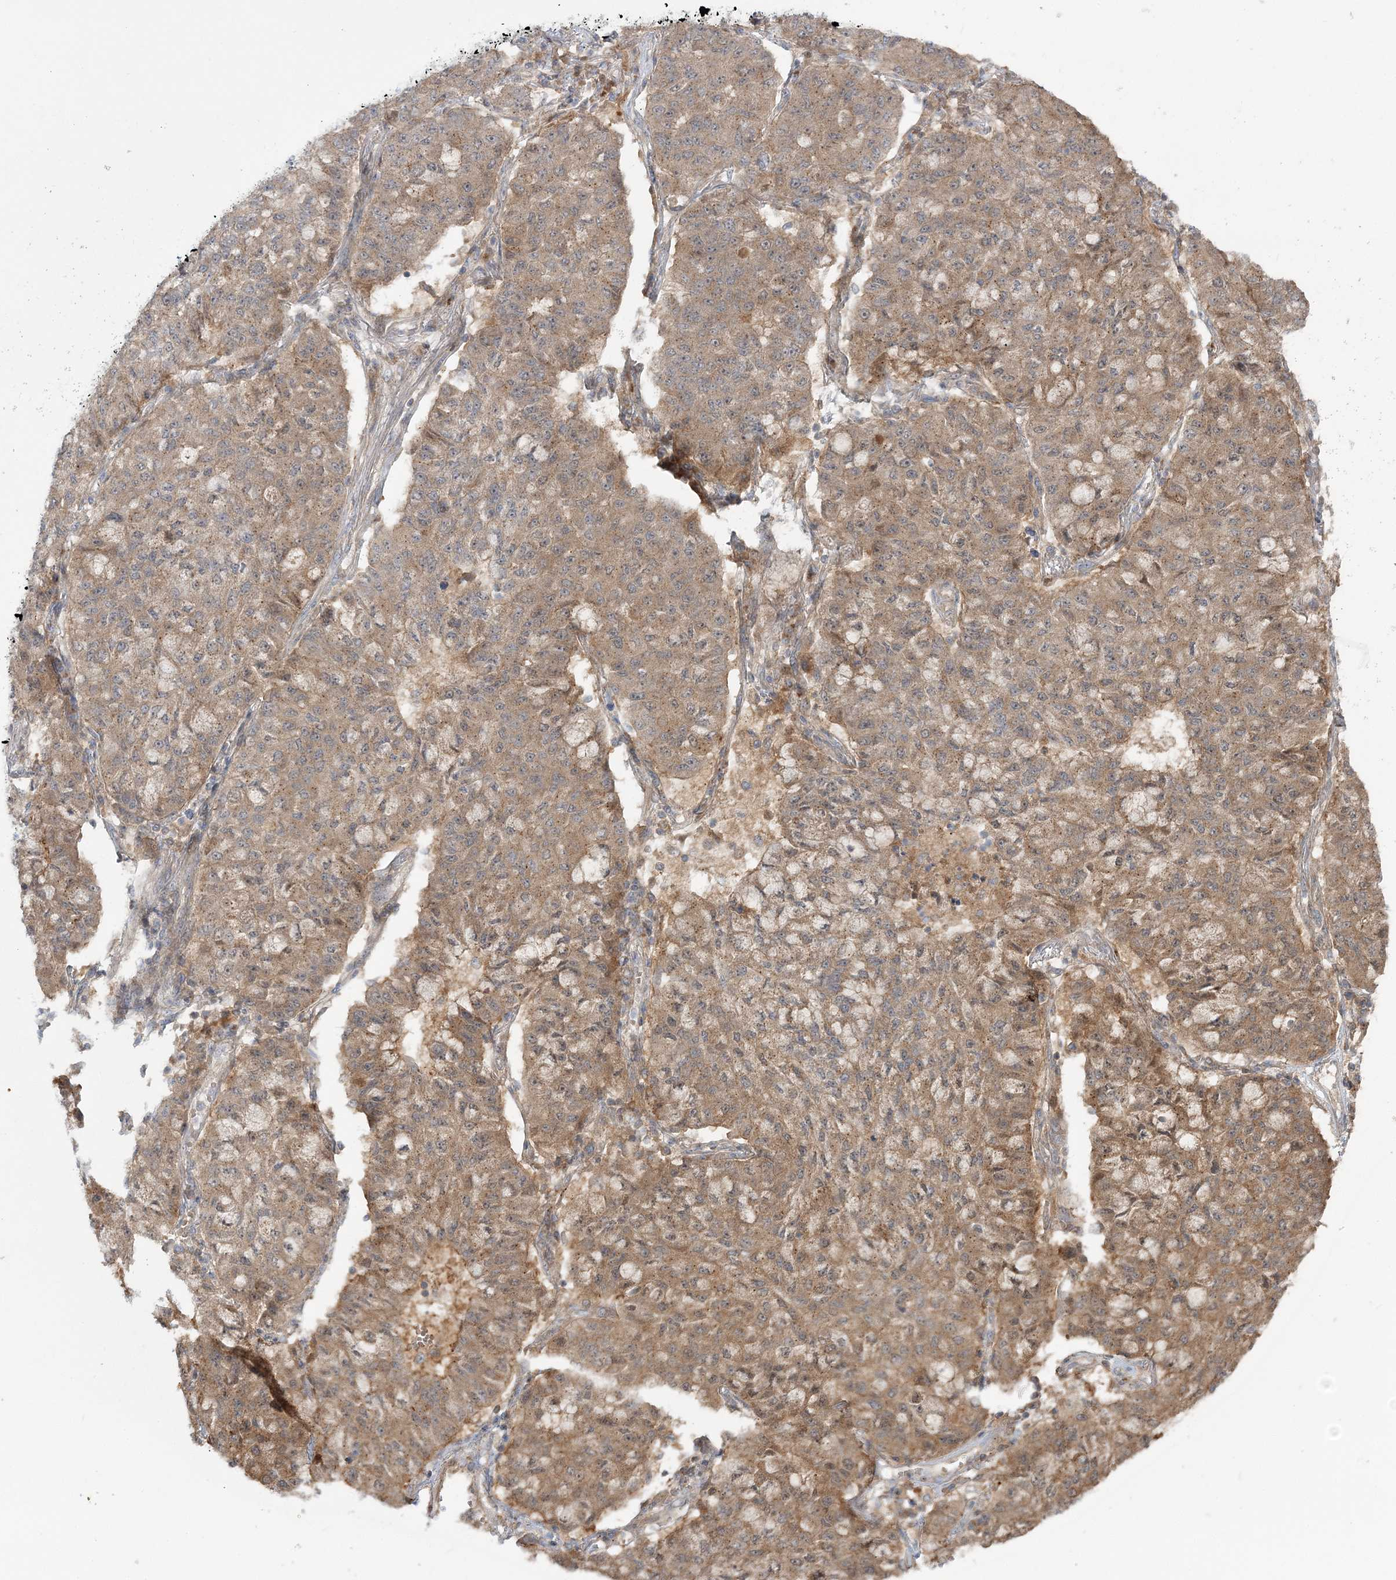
{"staining": {"intensity": "moderate", "quantity": ">75%", "location": "cytoplasmic/membranous"}, "tissue": "lung cancer", "cell_type": "Tumor cells", "image_type": "cancer", "snomed": [{"axis": "morphology", "description": "Squamous cell carcinoma, NOS"}, {"axis": "topography", "description": "Lung"}], "caption": "This is an image of immunohistochemistry (IHC) staining of lung squamous cell carcinoma, which shows moderate expression in the cytoplasmic/membranous of tumor cells.", "gene": "MOCS2", "patient": {"sex": "male", "age": 74}}